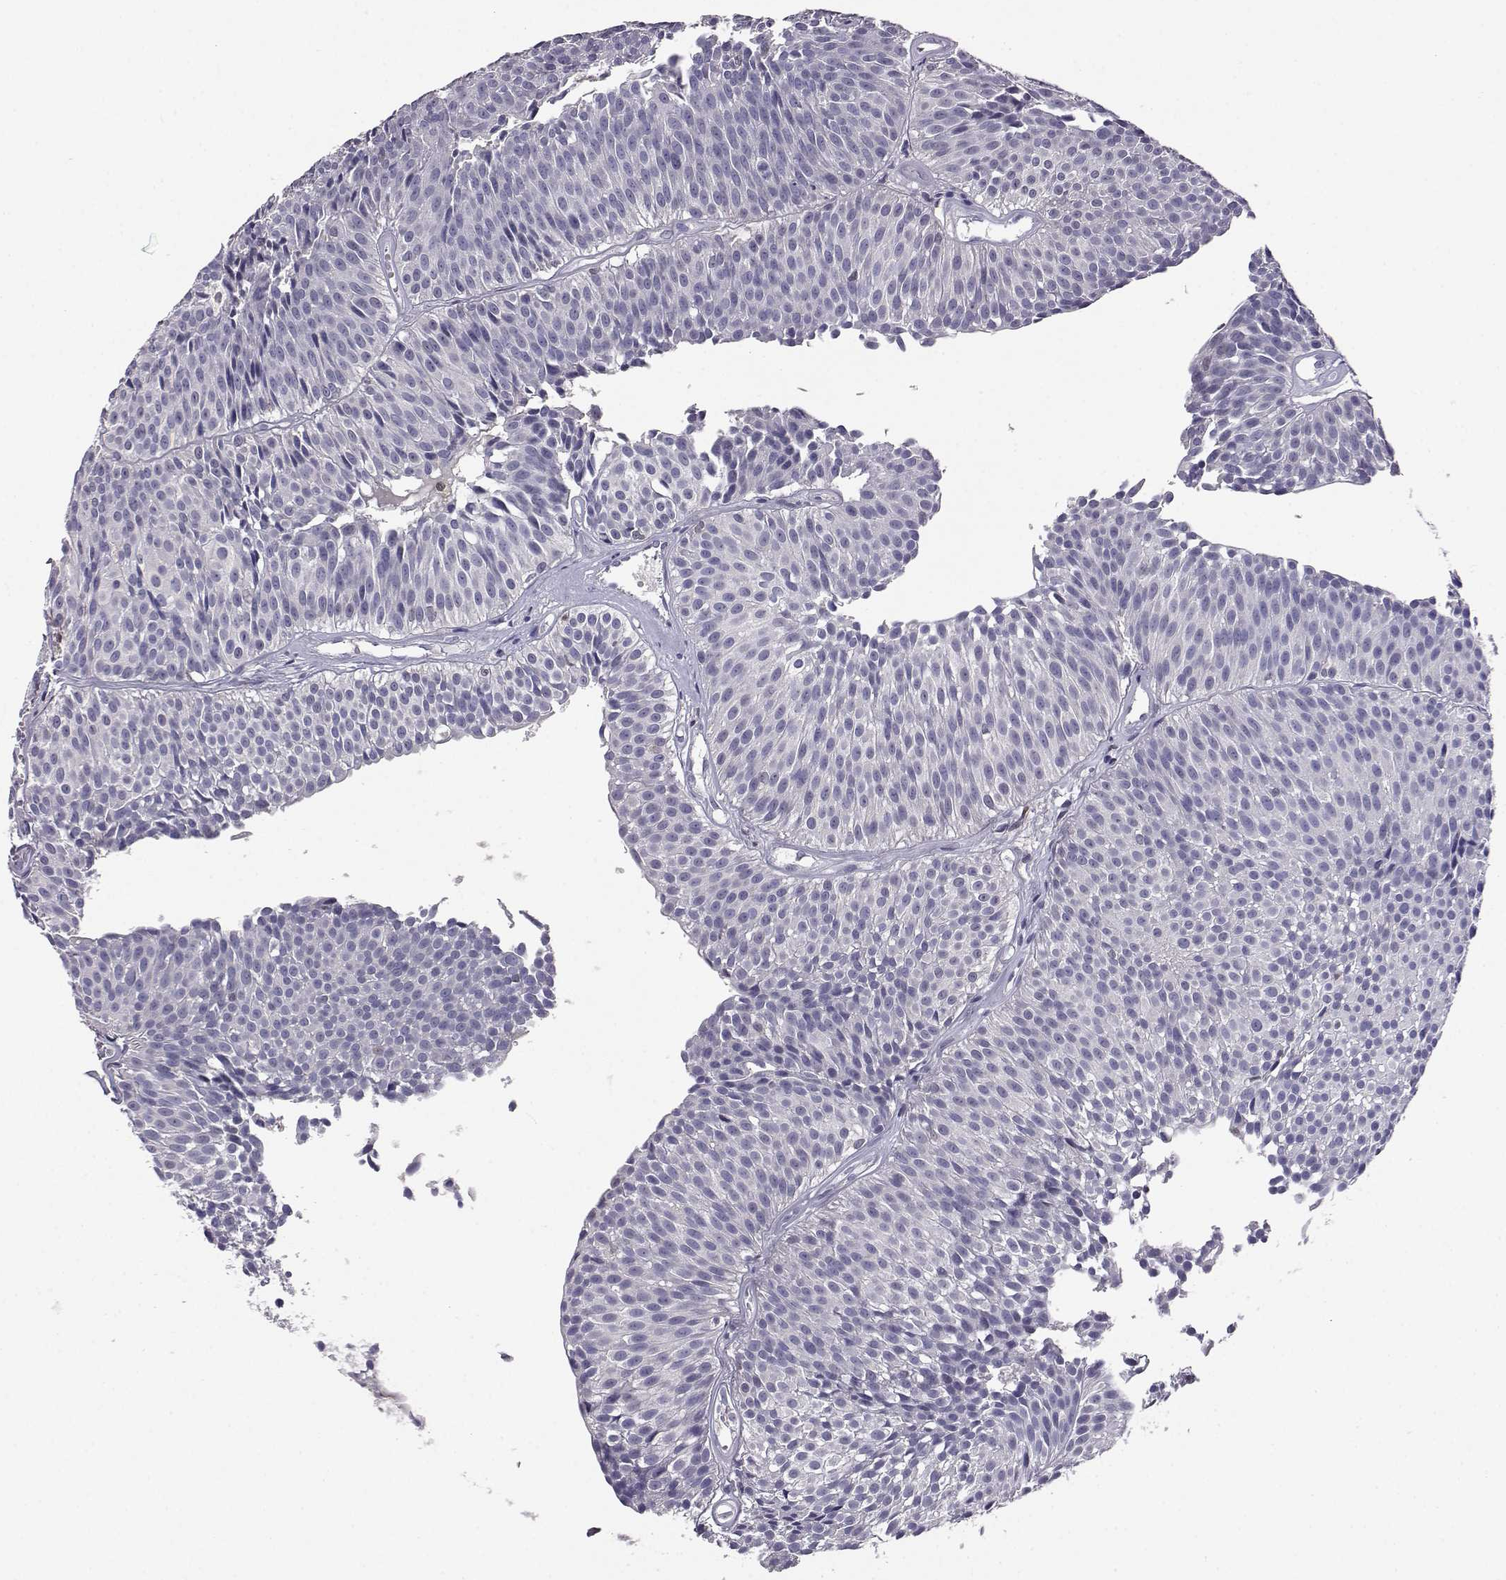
{"staining": {"intensity": "negative", "quantity": "none", "location": "none"}, "tissue": "urothelial cancer", "cell_type": "Tumor cells", "image_type": "cancer", "snomed": [{"axis": "morphology", "description": "Urothelial carcinoma, Low grade"}, {"axis": "topography", "description": "Urinary bladder"}], "caption": "DAB (3,3'-diaminobenzidine) immunohistochemical staining of low-grade urothelial carcinoma demonstrates no significant staining in tumor cells.", "gene": "AKR1B1", "patient": {"sex": "male", "age": 63}}